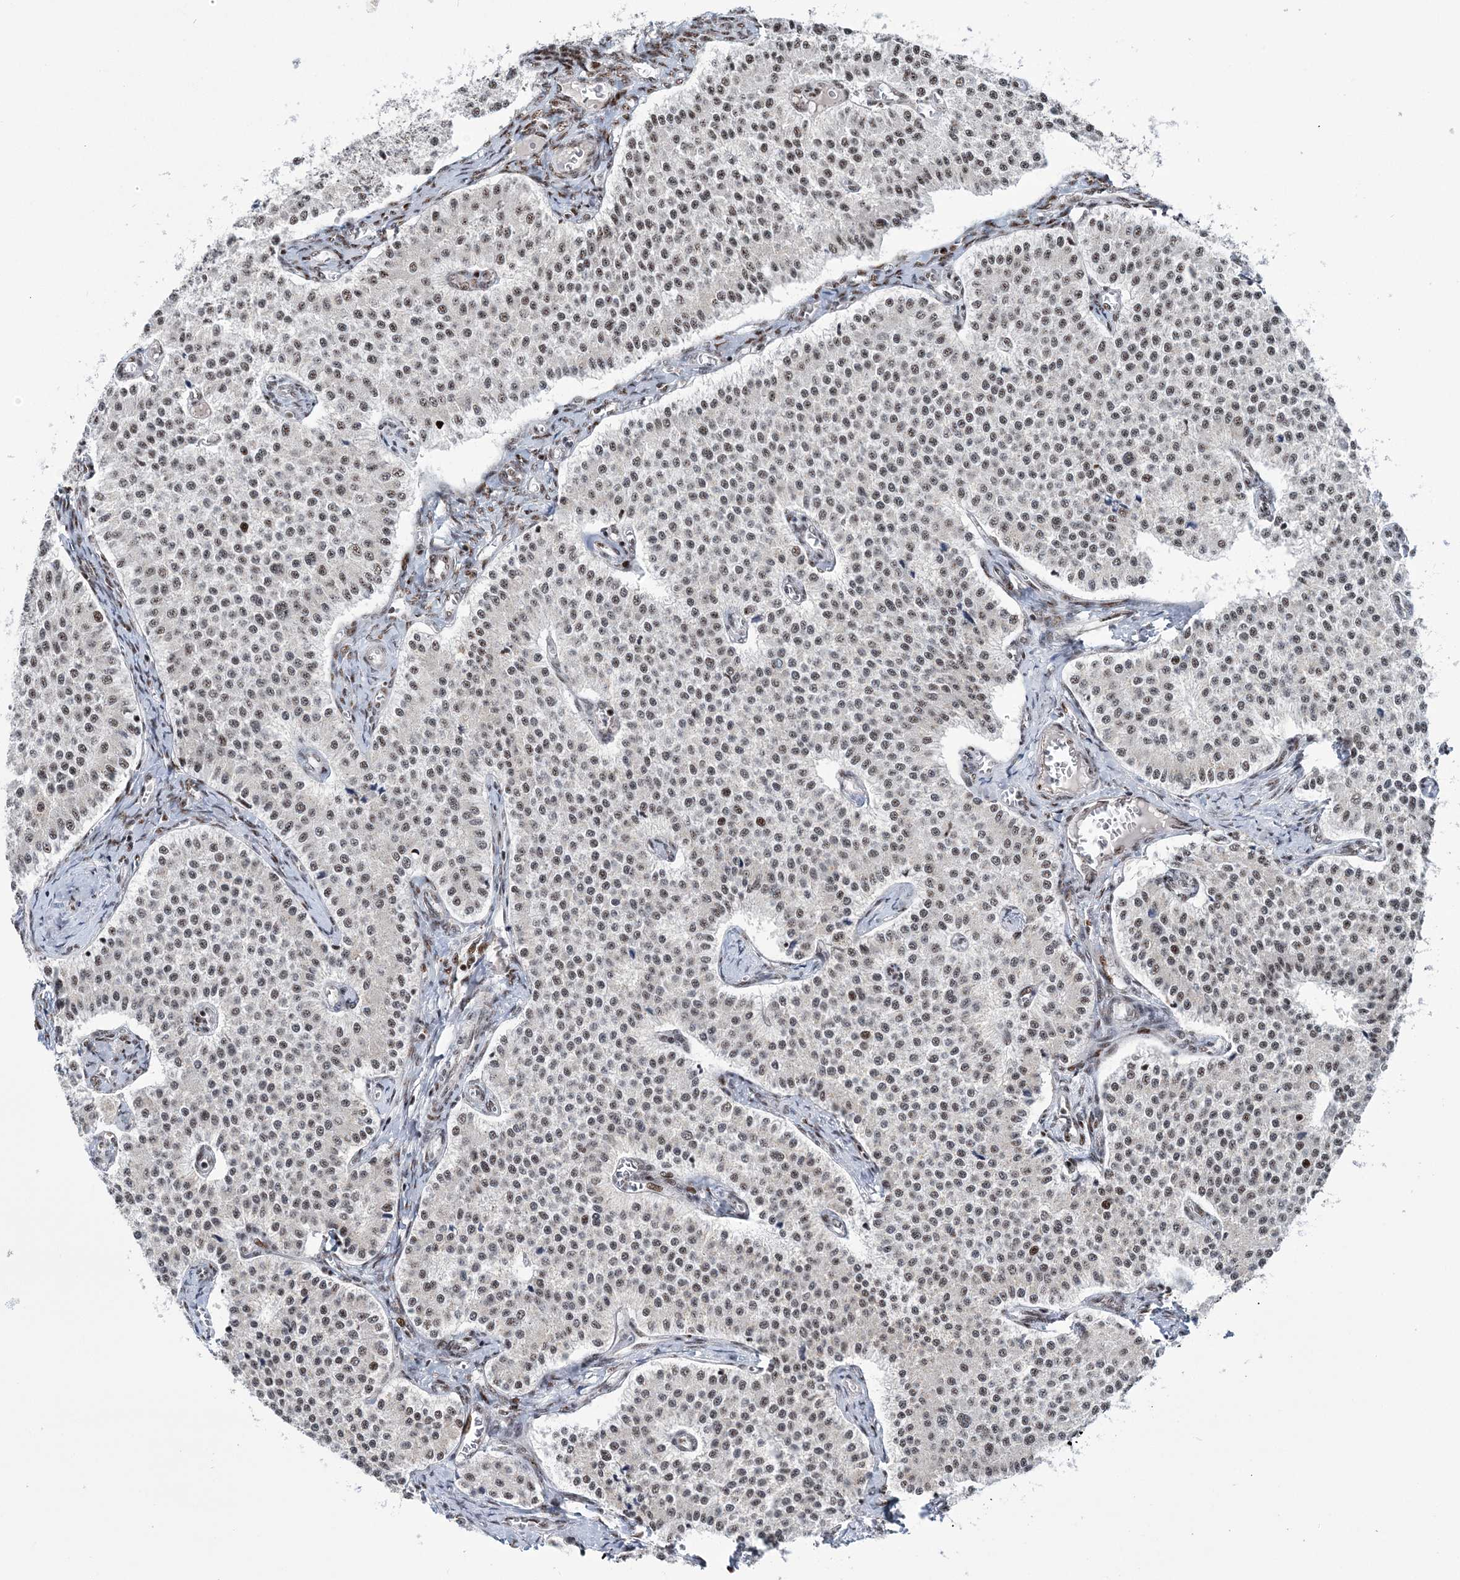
{"staining": {"intensity": "moderate", "quantity": "25%-75%", "location": "nuclear"}, "tissue": "carcinoid", "cell_type": "Tumor cells", "image_type": "cancer", "snomed": [{"axis": "morphology", "description": "Carcinoid, malignant, NOS"}, {"axis": "topography", "description": "Colon"}], "caption": "Immunohistochemical staining of carcinoid exhibits medium levels of moderate nuclear protein staining in approximately 25%-75% of tumor cells. (DAB IHC with brightfield microscopy, high magnification).", "gene": "TATDN2", "patient": {"sex": "female", "age": 52}}